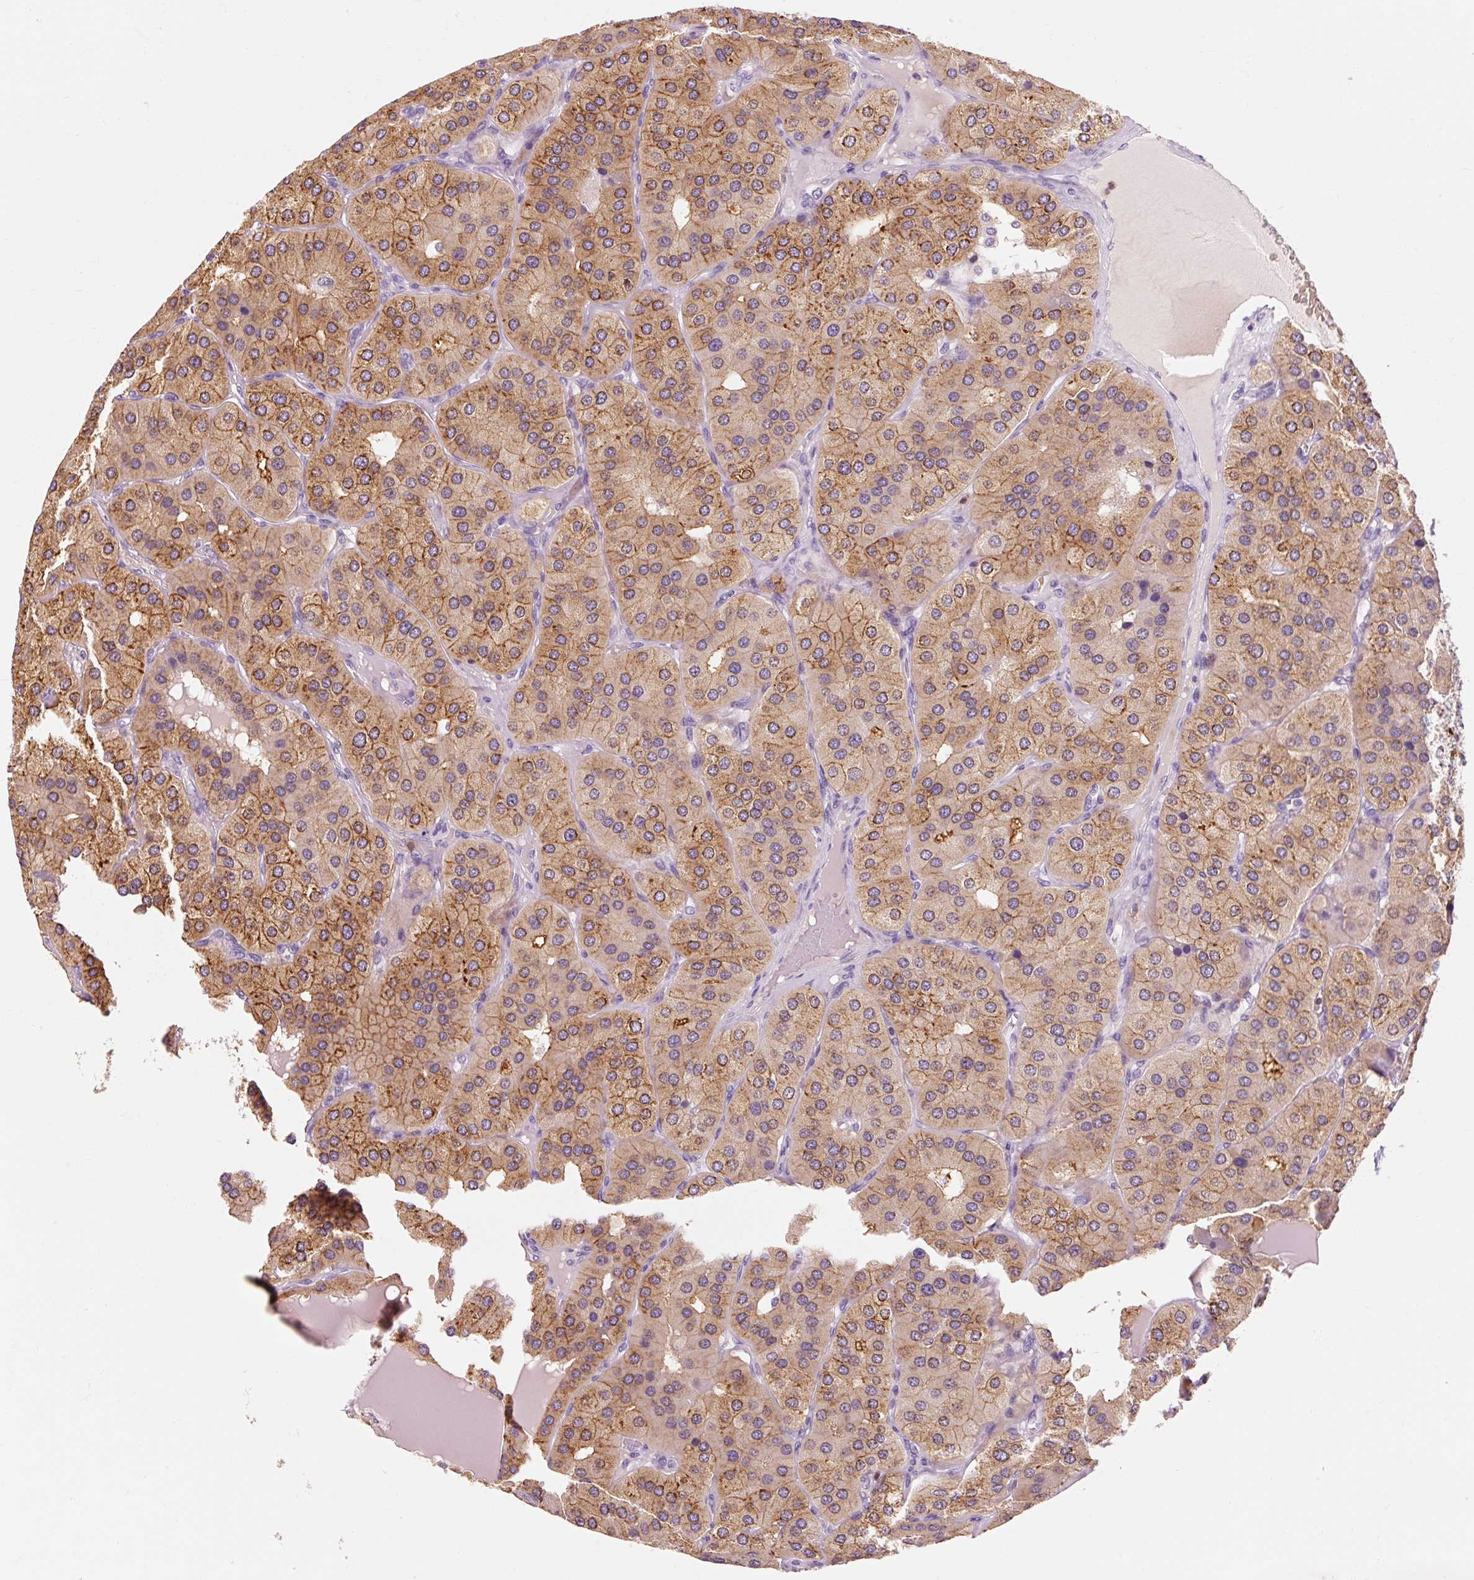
{"staining": {"intensity": "moderate", "quantity": ">75%", "location": "cytoplasmic/membranous"}, "tissue": "parathyroid gland", "cell_type": "Glandular cells", "image_type": "normal", "snomed": [{"axis": "morphology", "description": "Normal tissue, NOS"}, {"axis": "morphology", "description": "Adenoma, NOS"}, {"axis": "topography", "description": "Parathyroid gland"}], "caption": "Normal parathyroid gland shows moderate cytoplasmic/membranous staining in about >75% of glandular cells, visualized by immunohistochemistry. The staining was performed using DAB to visualize the protein expression in brown, while the nuclei were stained in blue with hematoxylin (Magnification: 20x).", "gene": "OR8K1", "patient": {"sex": "female", "age": 86}}